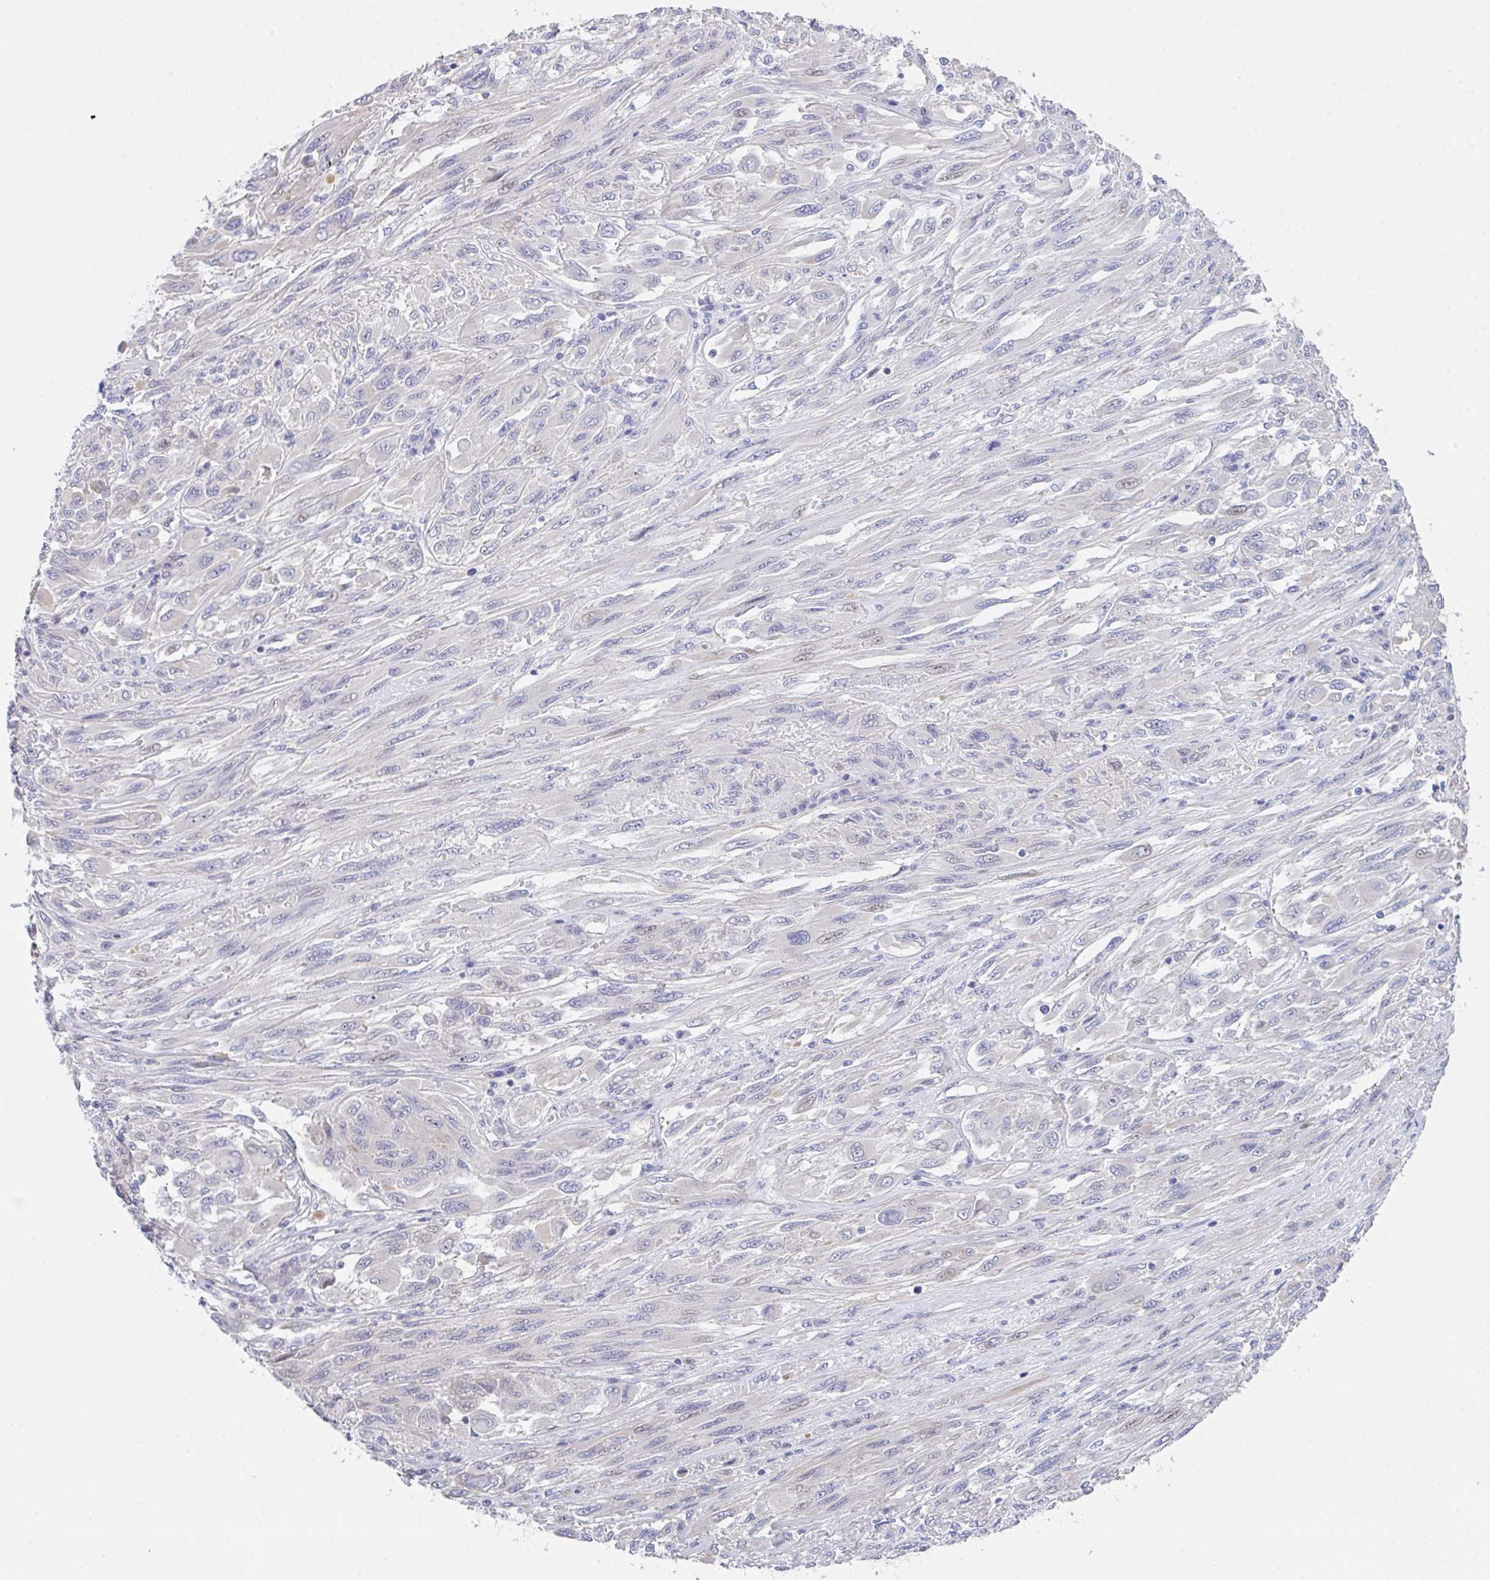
{"staining": {"intensity": "negative", "quantity": "none", "location": "none"}, "tissue": "melanoma", "cell_type": "Tumor cells", "image_type": "cancer", "snomed": [{"axis": "morphology", "description": "Malignant melanoma, NOS"}, {"axis": "topography", "description": "Skin"}], "caption": "This is an immunohistochemistry (IHC) micrograph of human melanoma. There is no positivity in tumor cells.", "gene": "FBXO47", "patient": {"sex": "female", "age": 91}}